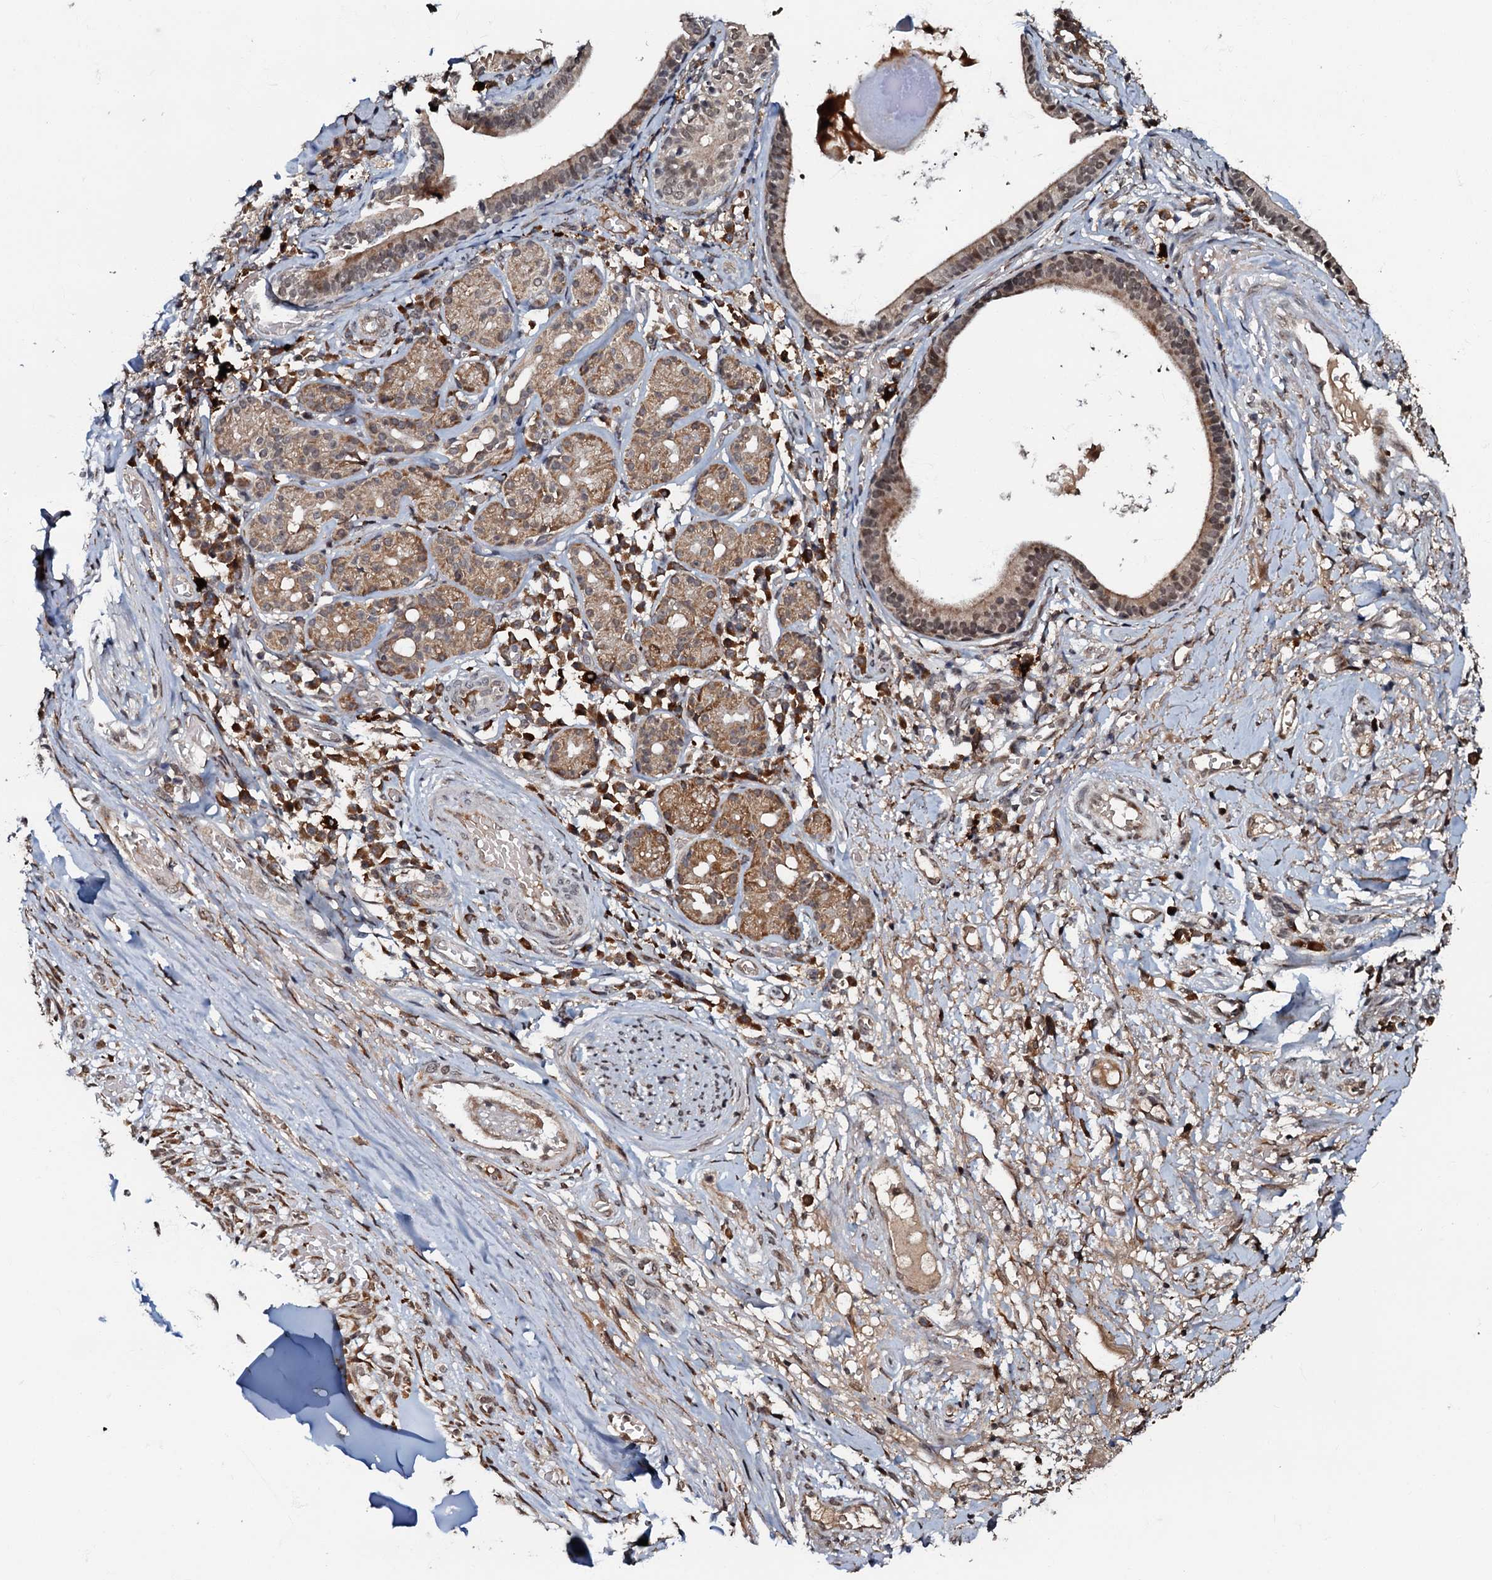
{"staining": {"intensity": "negative", "quantity": "none", "location": "none"}, "tissue": "adipose tissue", "cell_type": "Adipocytes", "image_type": "normal", "snomed": [{"axis": "morphology", "description": "Normal tissue, NOS"}, {"axis": "morphology", "description": "Basal cell carcinoma"}, {"axis": "topography", "description": "Cartilage tissue"}, {"axis": "topography", "description": "Nasopharynx"}, {"axis": "topography", "description": "Oral tissue"}], "caption": "A high-resolution photomicrograph shows IHC staining of normal adipose tissue, which displays no significant staining in adipocytes.", "gene": "C18orf32", "patient": {"sex": "female", "age": 77}}